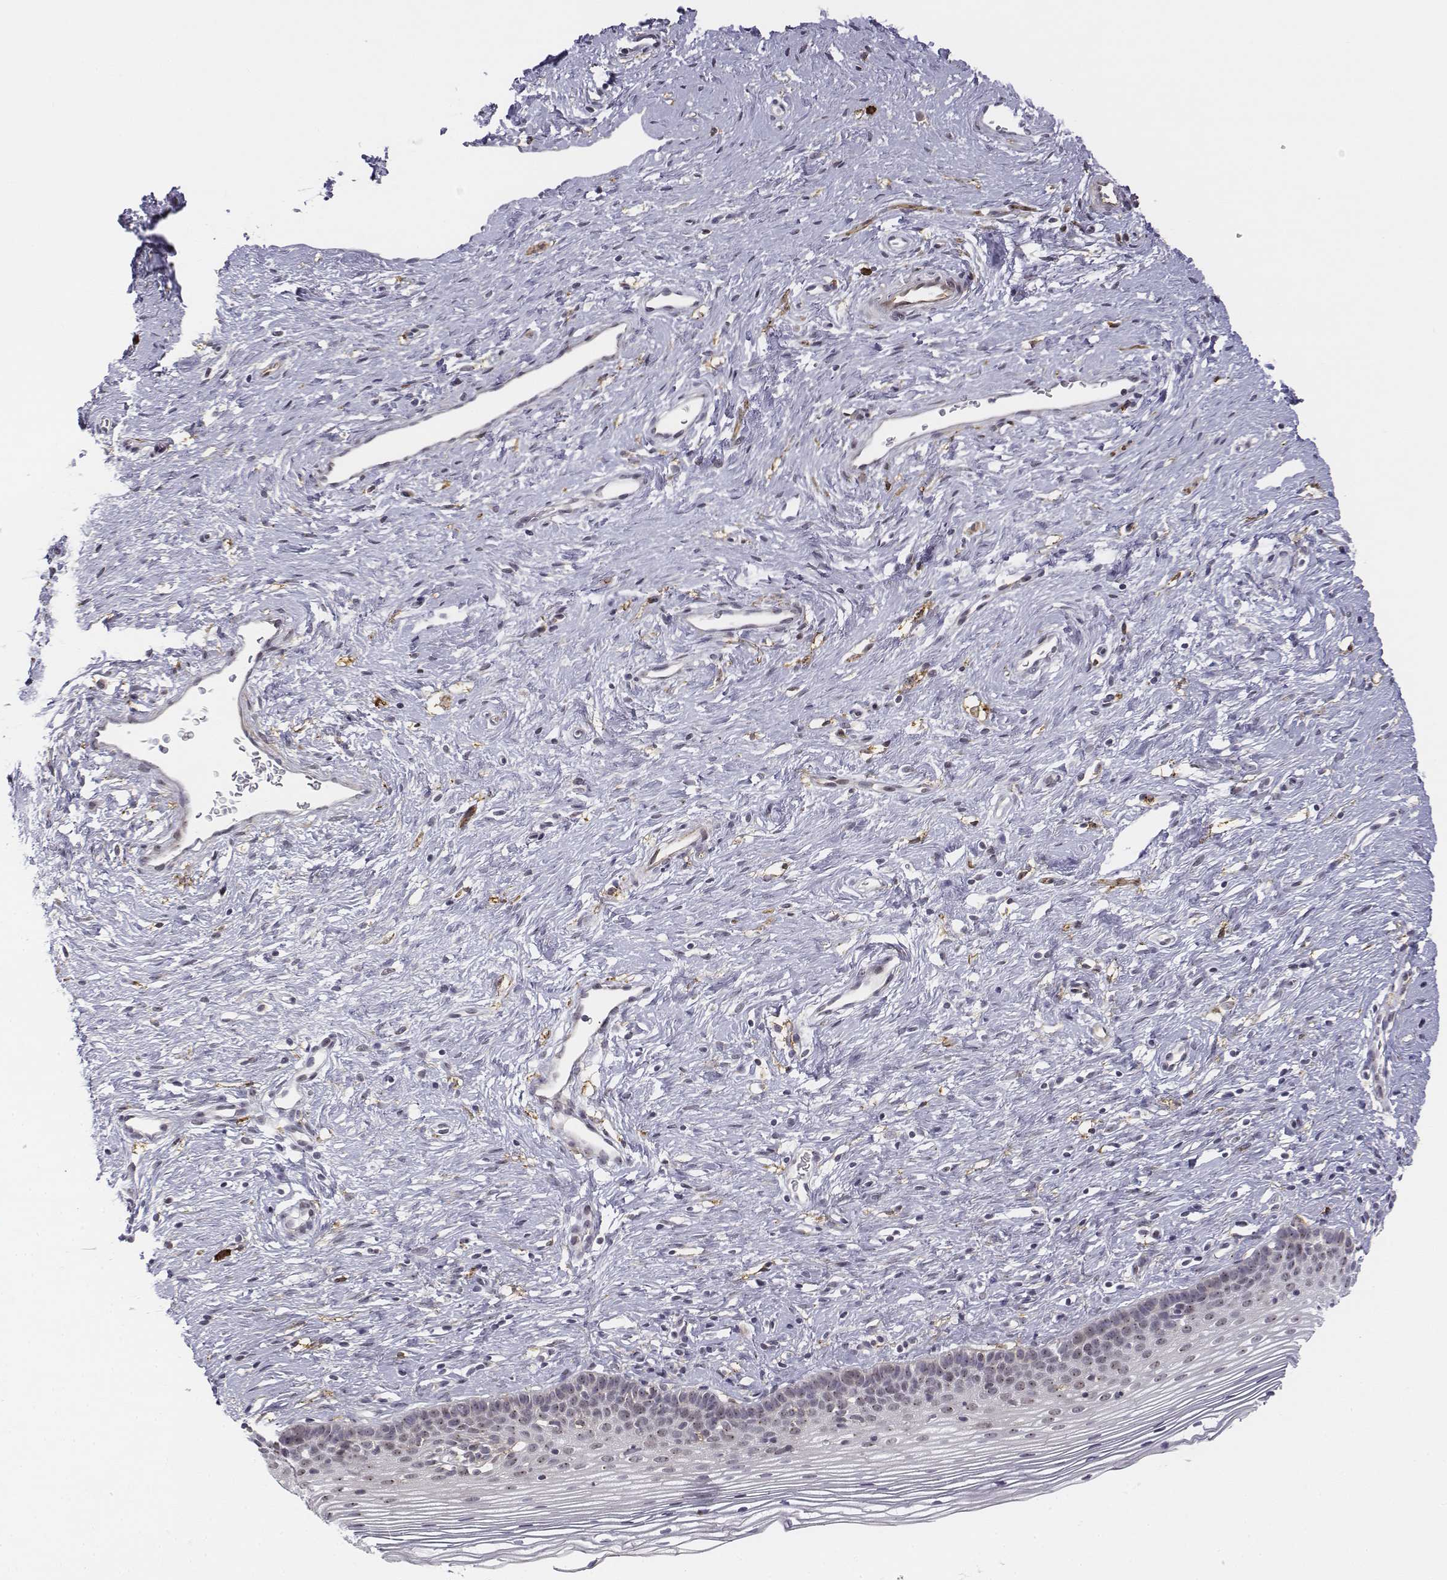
{"staining": {"intensity": "negative", "quantity": "none", "location": "none"}, "tissue": "cervix", "cell_type": "Glandular cells", "image_type": "normal", "snomed": [{"axis": "morphology", "description": "Normal tissue, NOS"}, {"axis": "topography", "description": "Cervix"}], "caption": "A high-resolution micrograph shows immunohistochemistry staining of normal cervix, which displays no significant staining in glandular cells.", "gene": "CD14", "patient": {"sex": "female", "age": 39}}